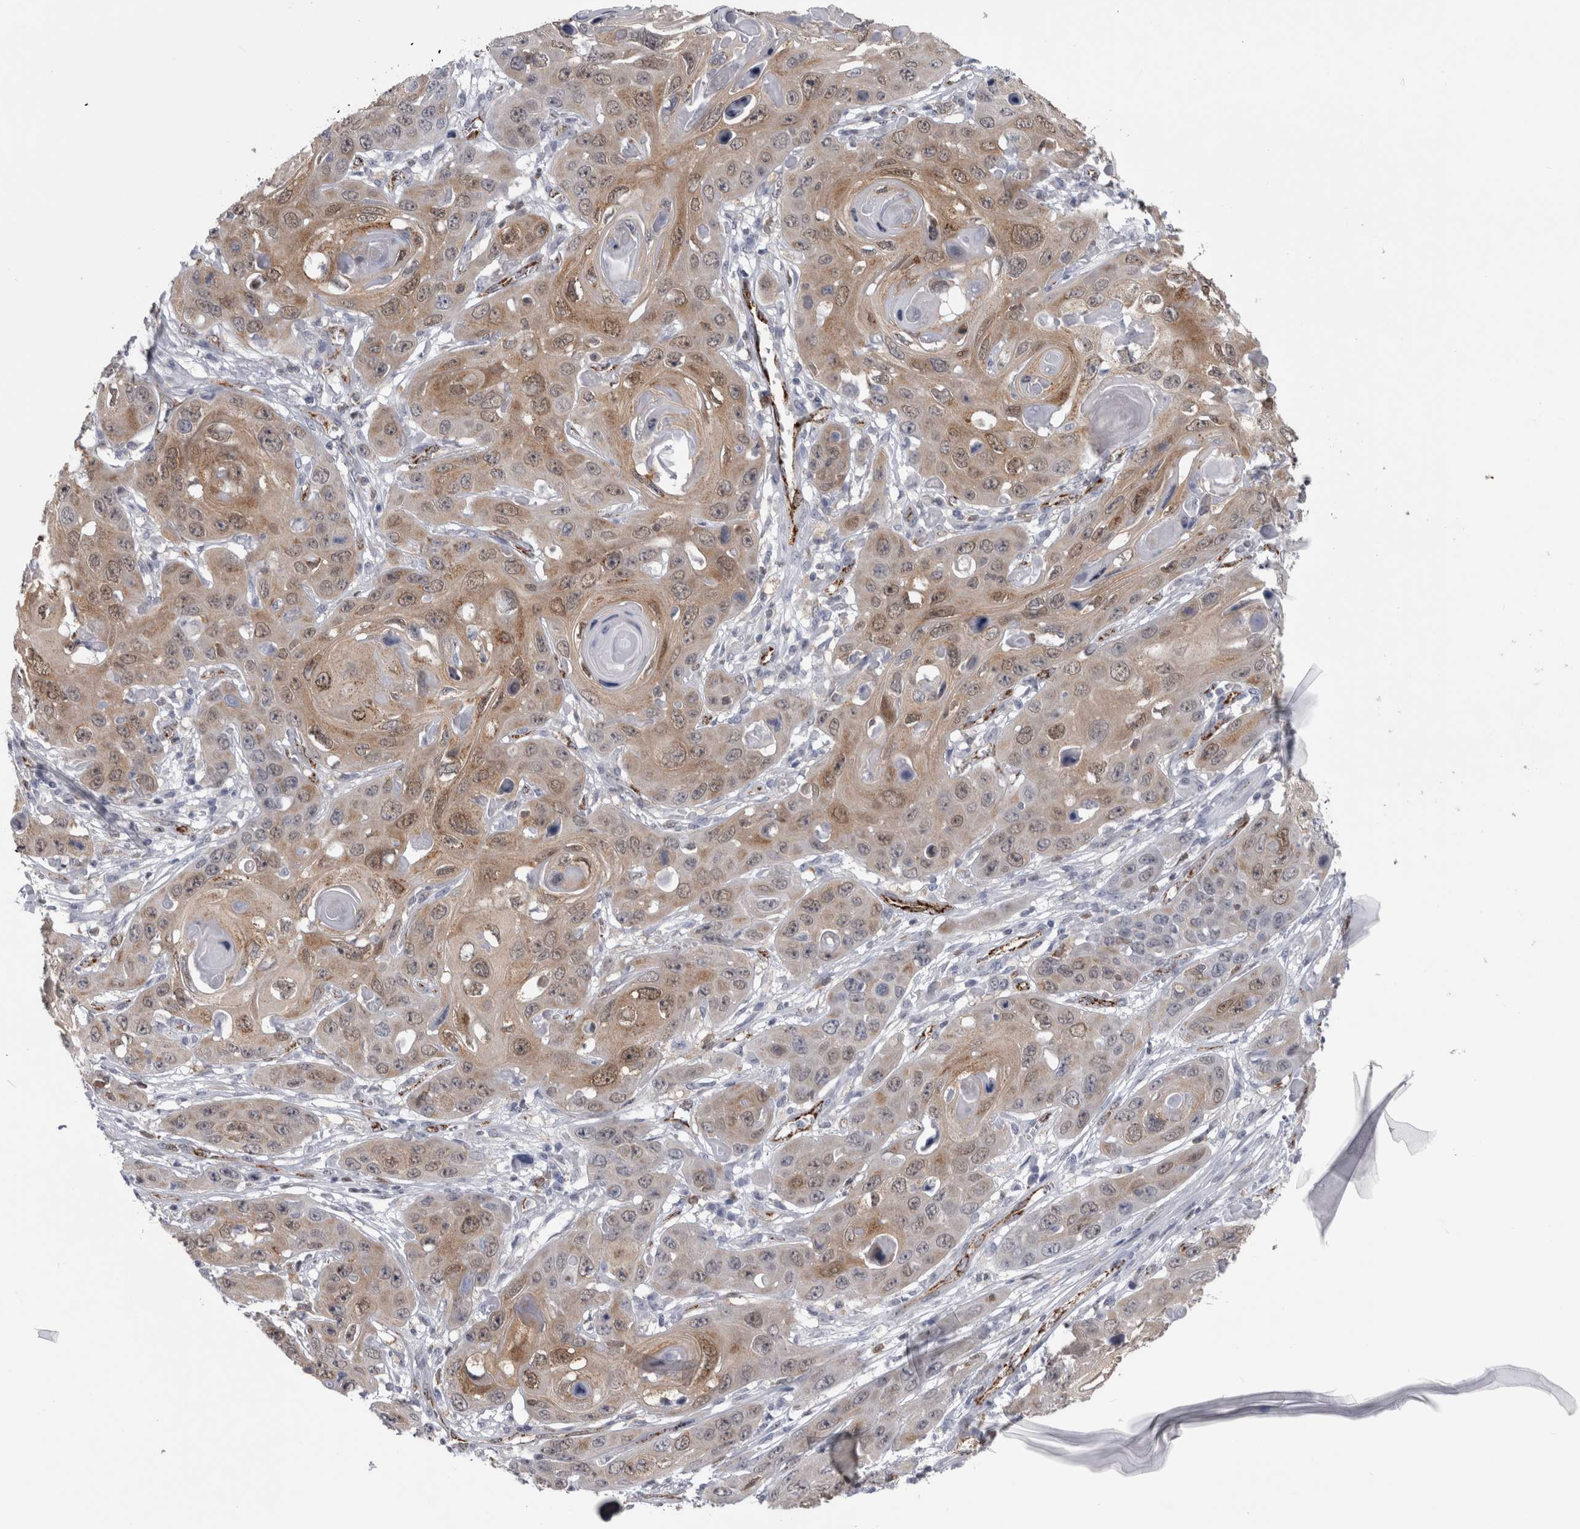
{"staining": {"intensity": "moderate", "quantity": "25%-75%", "location": "cytoplasmic/membranous"}, "tissue": "skin cancer", "cell_type": "Tumor cells", "image_type": "cancer", "snomed": [{"axis": "morphology", "description": "Squamous cell carcinoma, NOS"}, {"axis": "topography", "description": "Skin"}], "caption": "Tumor cells demonstrate medium levels of moderate cytoplasmic/membranous positivity in about 25%-75% of cells in skin cancer (squamous cell carcinoma).", "gene": "ACOT7", "patient": {"sex": "male", "age": 55}}